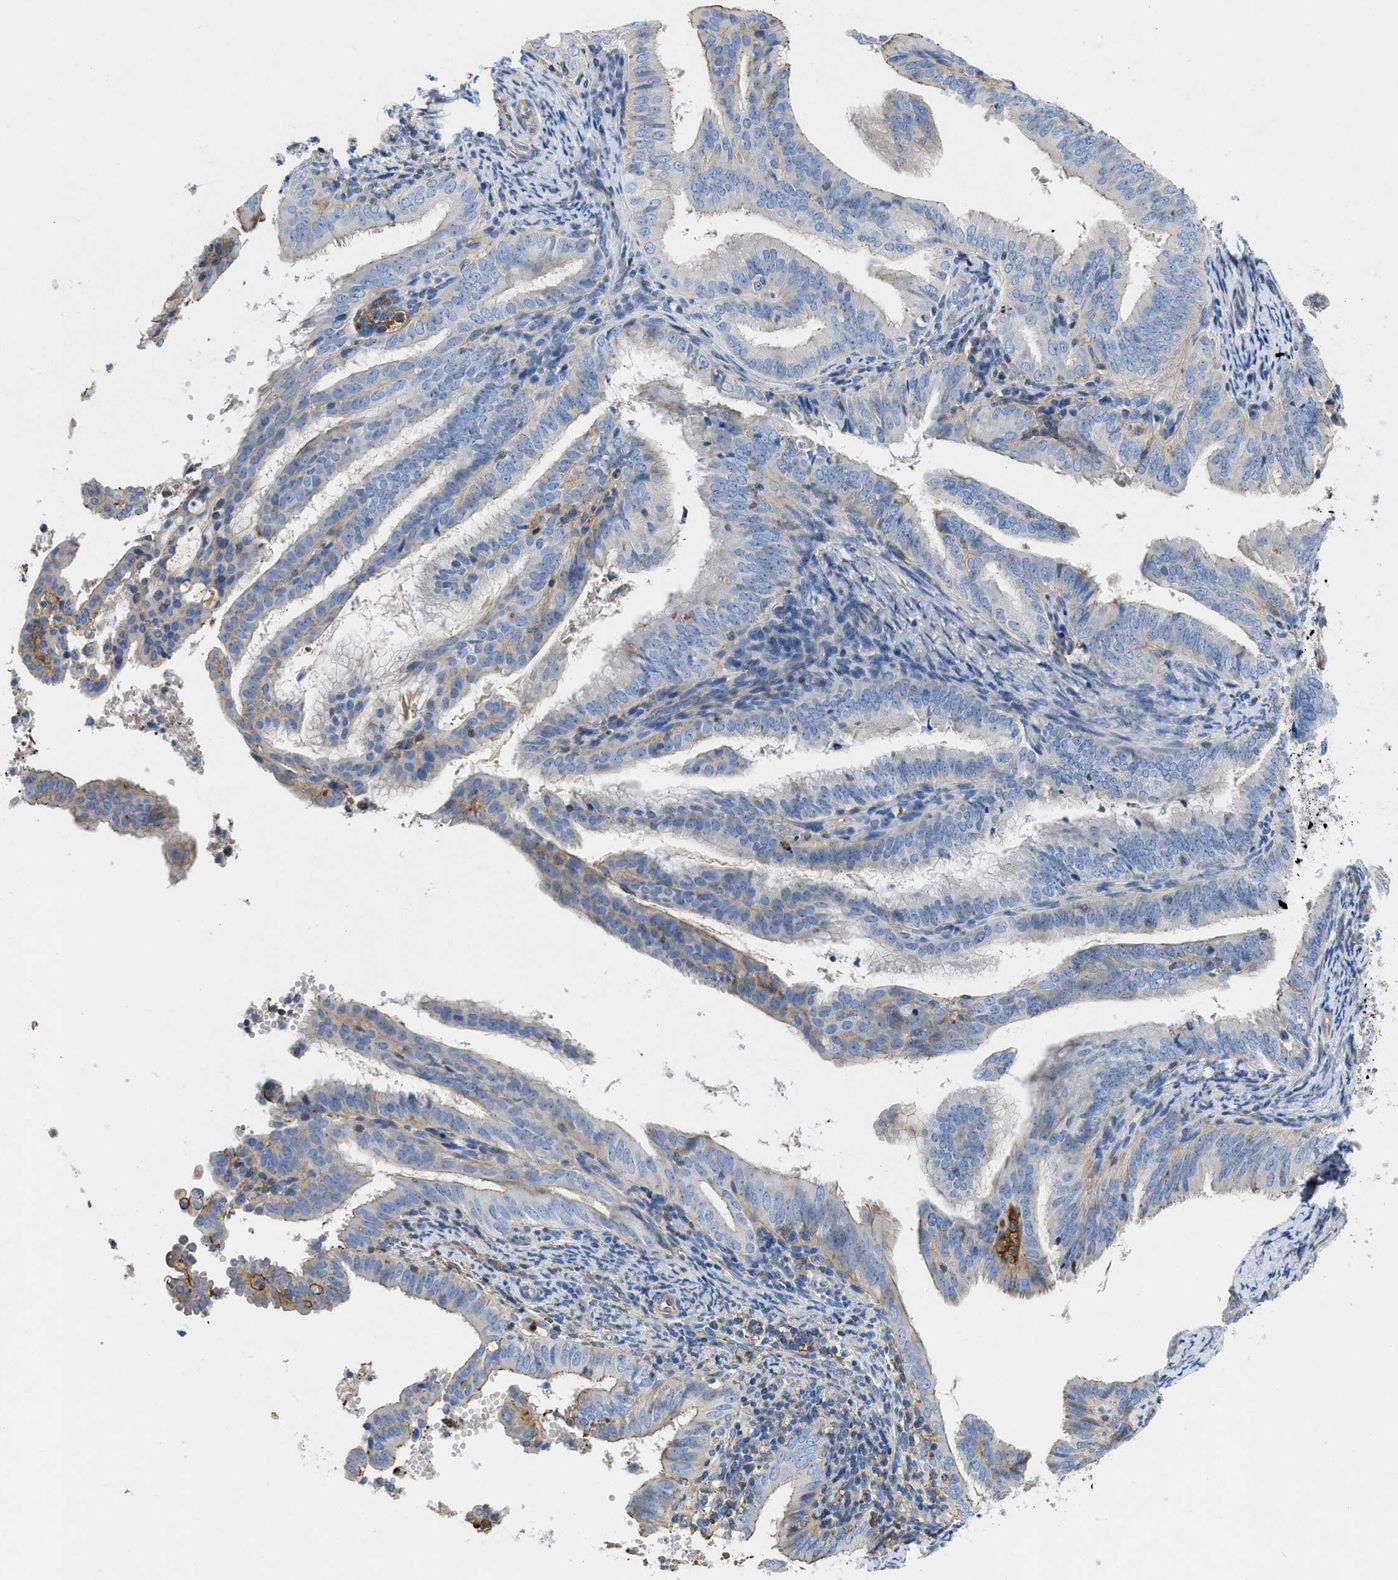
{"staining": {"intensity": "moderate", "quantity": "<25%", "location": "cytoplasmic/membranous"}, "tissue": "endometrial cancer", "cell_type": "Tumor cells", "image_type": "cancer", "snomed": [{"axis": "morphology", "description": "Adenocarcinoma, NOS"}, {"axis": "topography", "description": "Endometrium"}], "caption": "Protein expression analysis of human endometrial adenocarcinoma reveals moderate cytoplasmic/membranous positivity in about <25% of tumor cells.", "gene": "ATP6V0D1", "patient": {"sex": "female", "age": 58}}